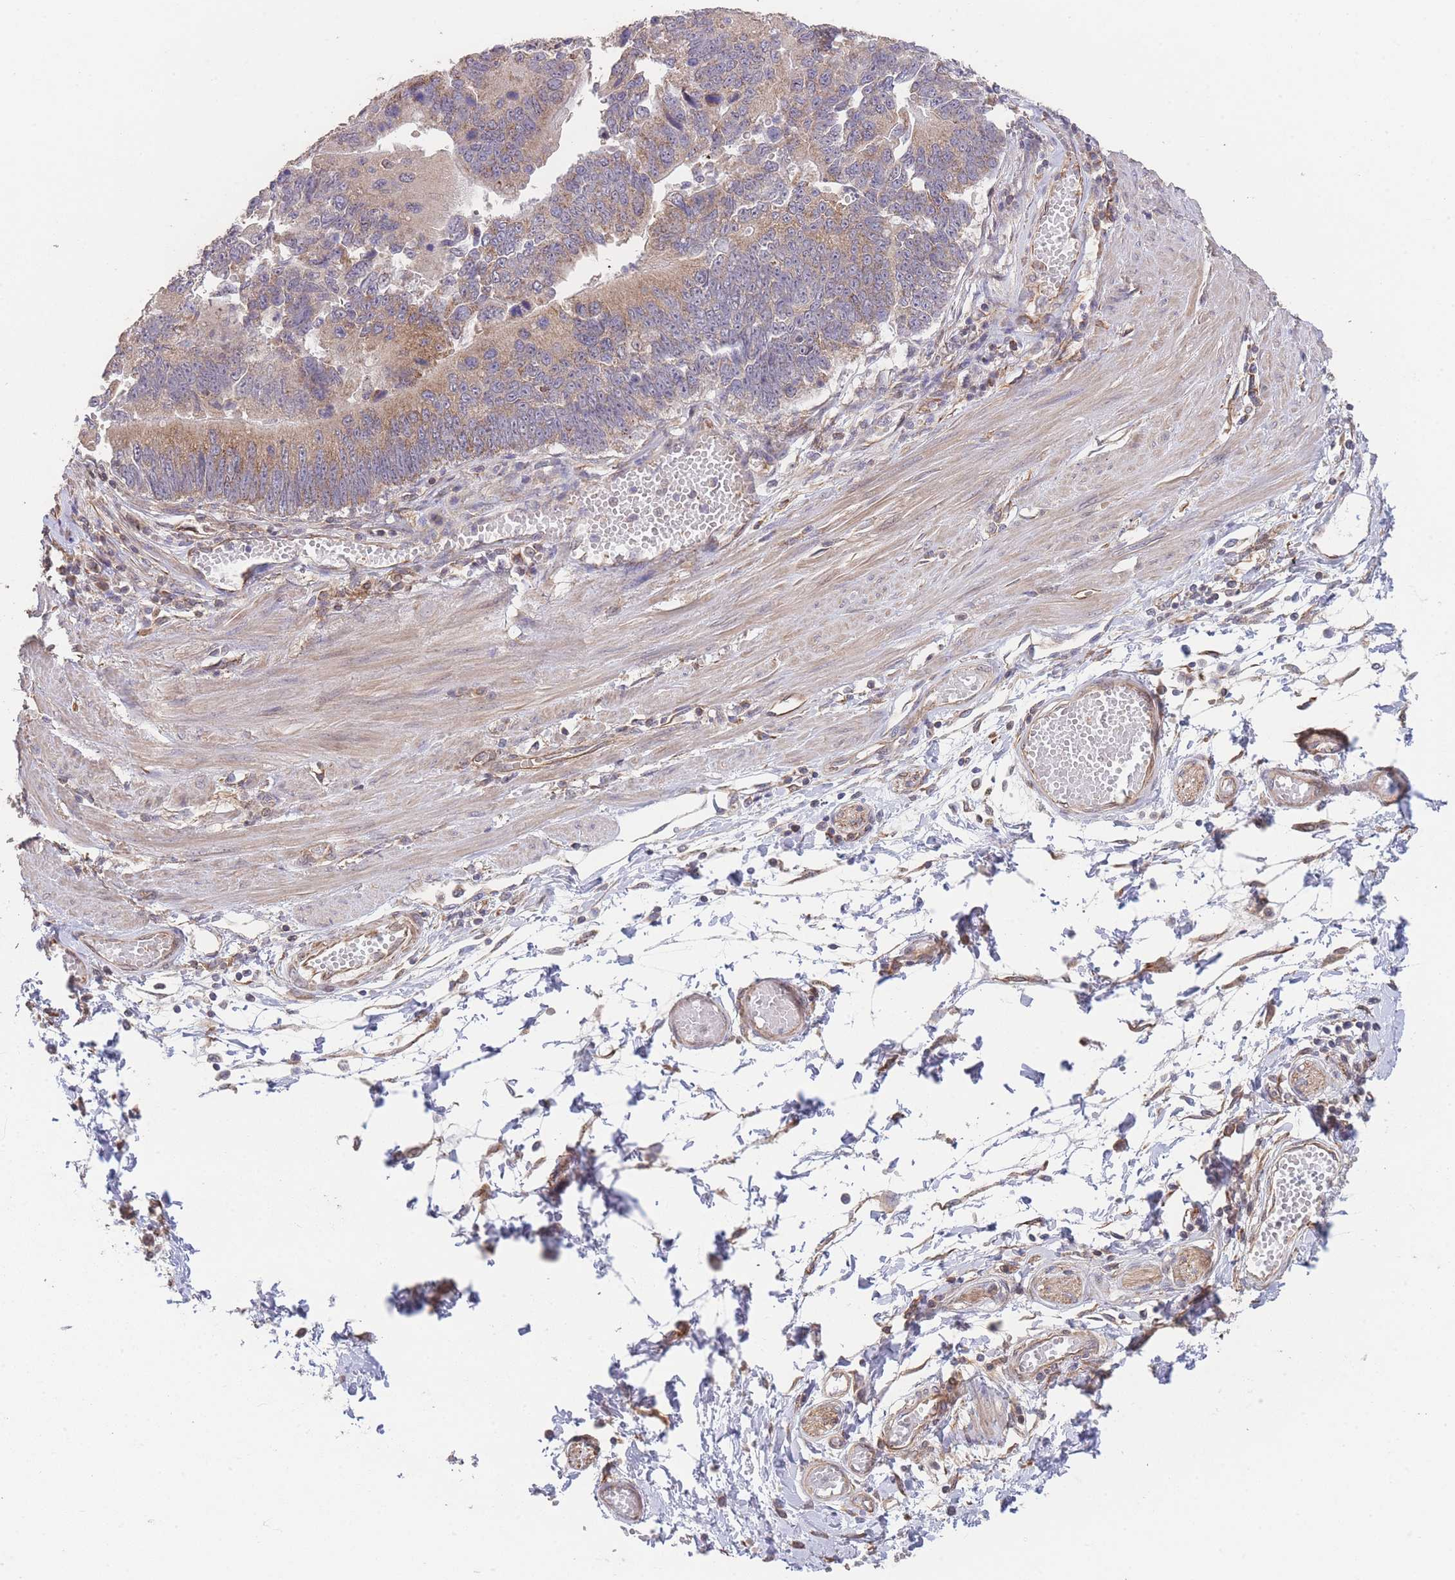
{"staining": {"intensity": "moderate", "quantity": "25%-75%", "location": "cytoplasmic/membranous"}, "tissue": "stomach cancer", "cell_type": "Tumor cells", "image_type": "cancer", "snomed": [{"axis": "morphology", "description": "Adenocarcinoma, NOS"}, {"axis": "topography", "description": "Stomach"}], "caption": "Human stomach cancer (adenocarcinoma) stained for a protein (brown) demonstrates moderate cytoplasmic/membranous positive staining in approximately 25%-75% of tumor cells.", "gene": "PXMP4", "patient": {"sex": "male", "age": 59}}